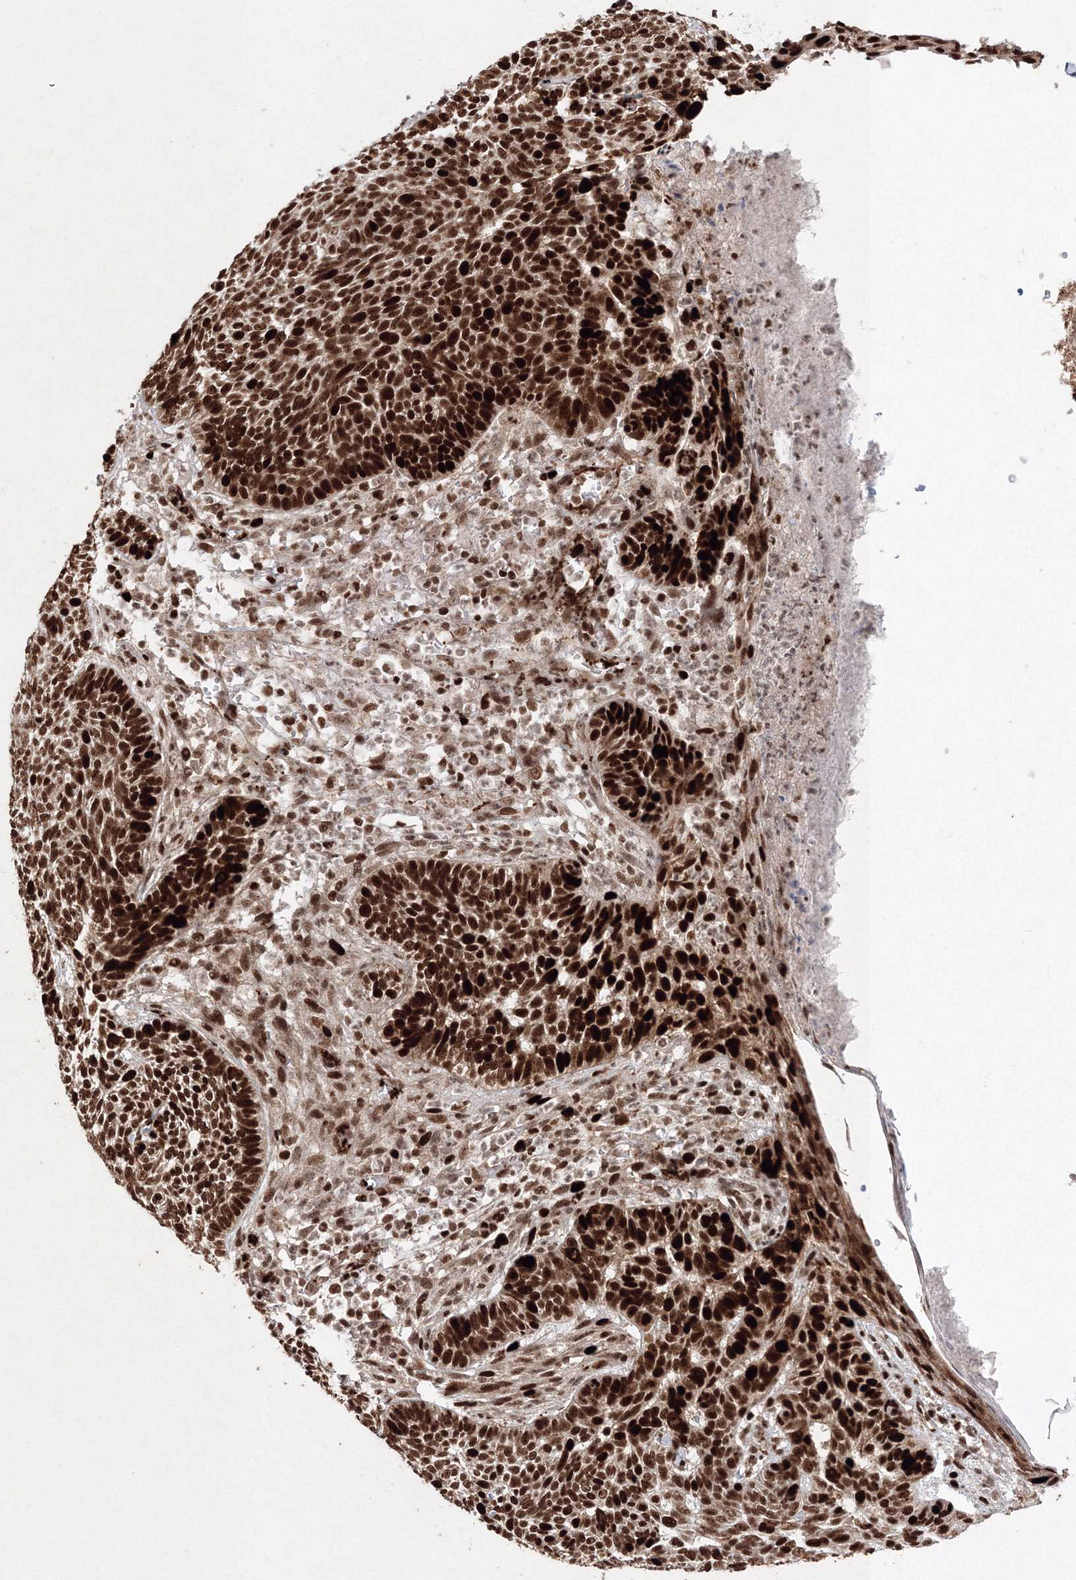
{"staining": {"intensity": "strong", "quantity": ">75%", "location": "nuclear"}, "tissue": "skin cancer", "cell_type": "Tumor cells", "image_type": "cancer", "snomed": [{"axis": "morphology", "description": "Normal tissue, NOS"}, {"axis": "morphology", "description": "Basal cell carcinoma"}, {"axis": "topography", "description": "Skin"}], "caption": "Skin cancer (basal cell carcinoma) stained for a protein exhibits strong nuclear positivity in tumor cells.", "gene": "LIG1", "patient": {"sex": "male", "age": 64}}